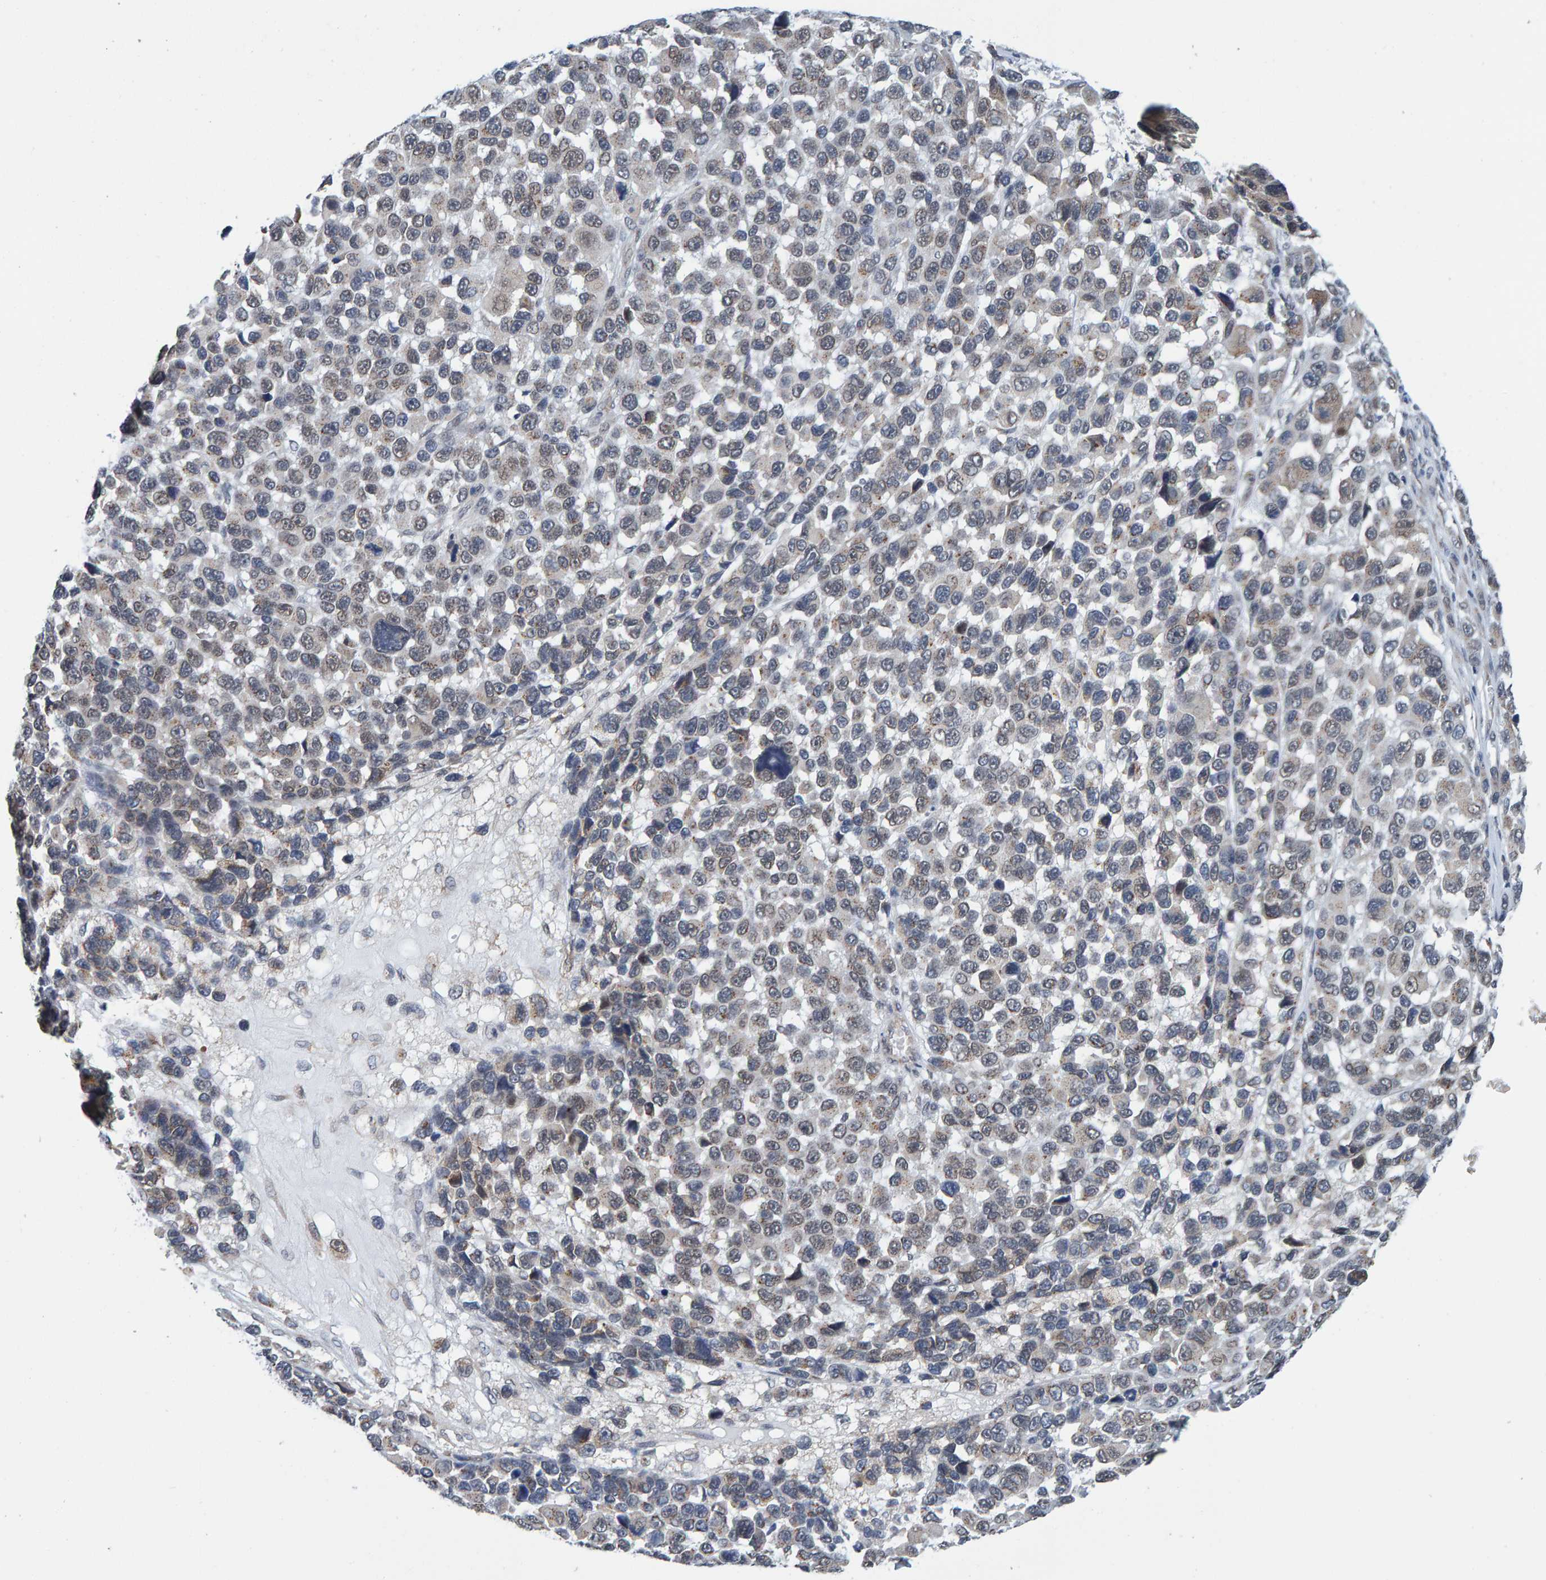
{"staining": {"intensity": "weak", "quantity": "<25%", "location": "cytoplasmic/membranous"}, "tissue": "melanoma", "cell_type": "Tumor cells", "image_type": "cancer", "snomed": [{"axis": "morphology", "description": "Malignant melanoma, NOS"}, {"axis": "topography", "description": "Skin"}], "caption": "IHC photomicrograph of melanoma stained for a protein (brown), which displays no positivity in tumor cells.", "gene": "SCRN2", "patient": {"sex": "male", "age": 53}}